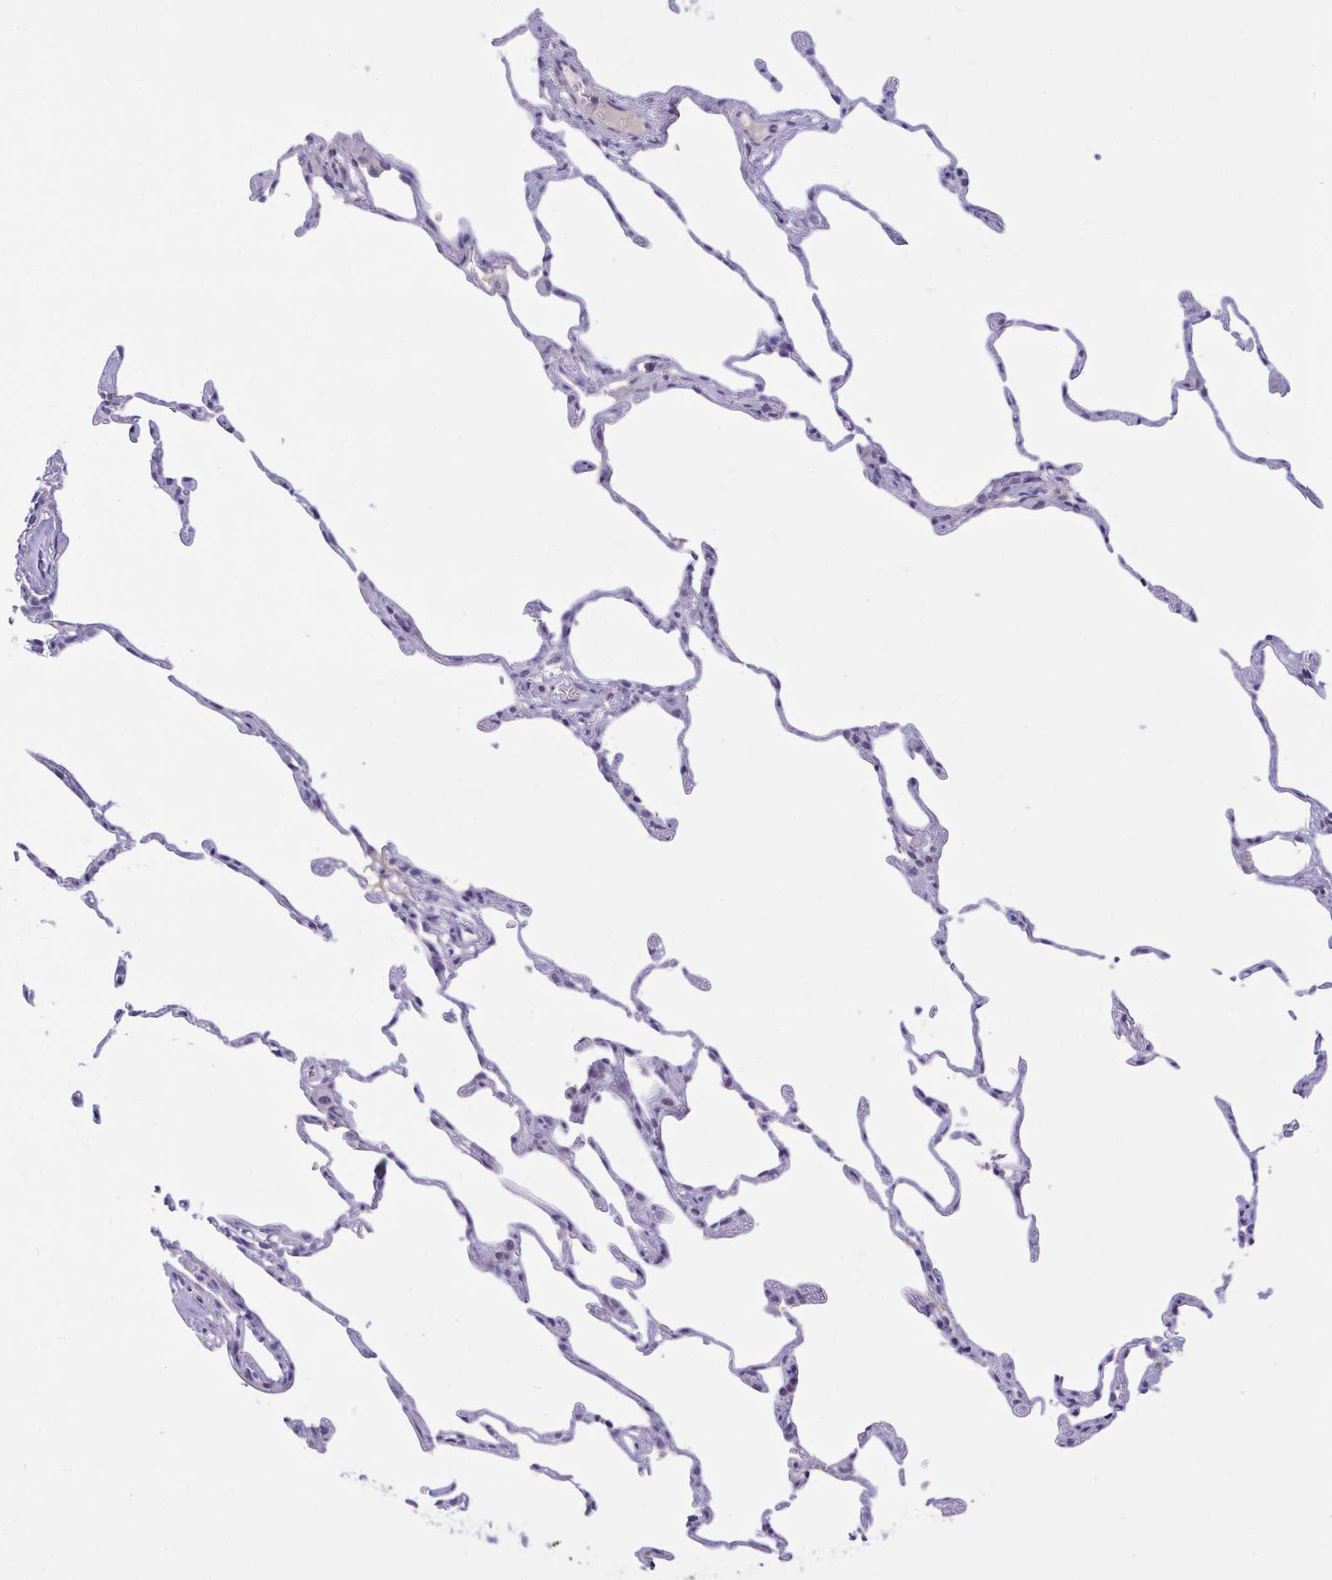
{"staining": {"intensity": "negative", "quantity": "none", "location": "none"}, "tissue": "lung", "cell_type": "Alveolar cells", "image_type": "normal", "snomed": [{"axis": "morphology", "description": "Normal tissue, NOS"}, {"axis": "topography", "description": "Lung"}], "caption": "Lung stained for a protein using immunohistochemistry (IHC) displays no positivity alveolar cells.", "gene": "CNGB3", "patient": {"sex": "female", "age": 57}}